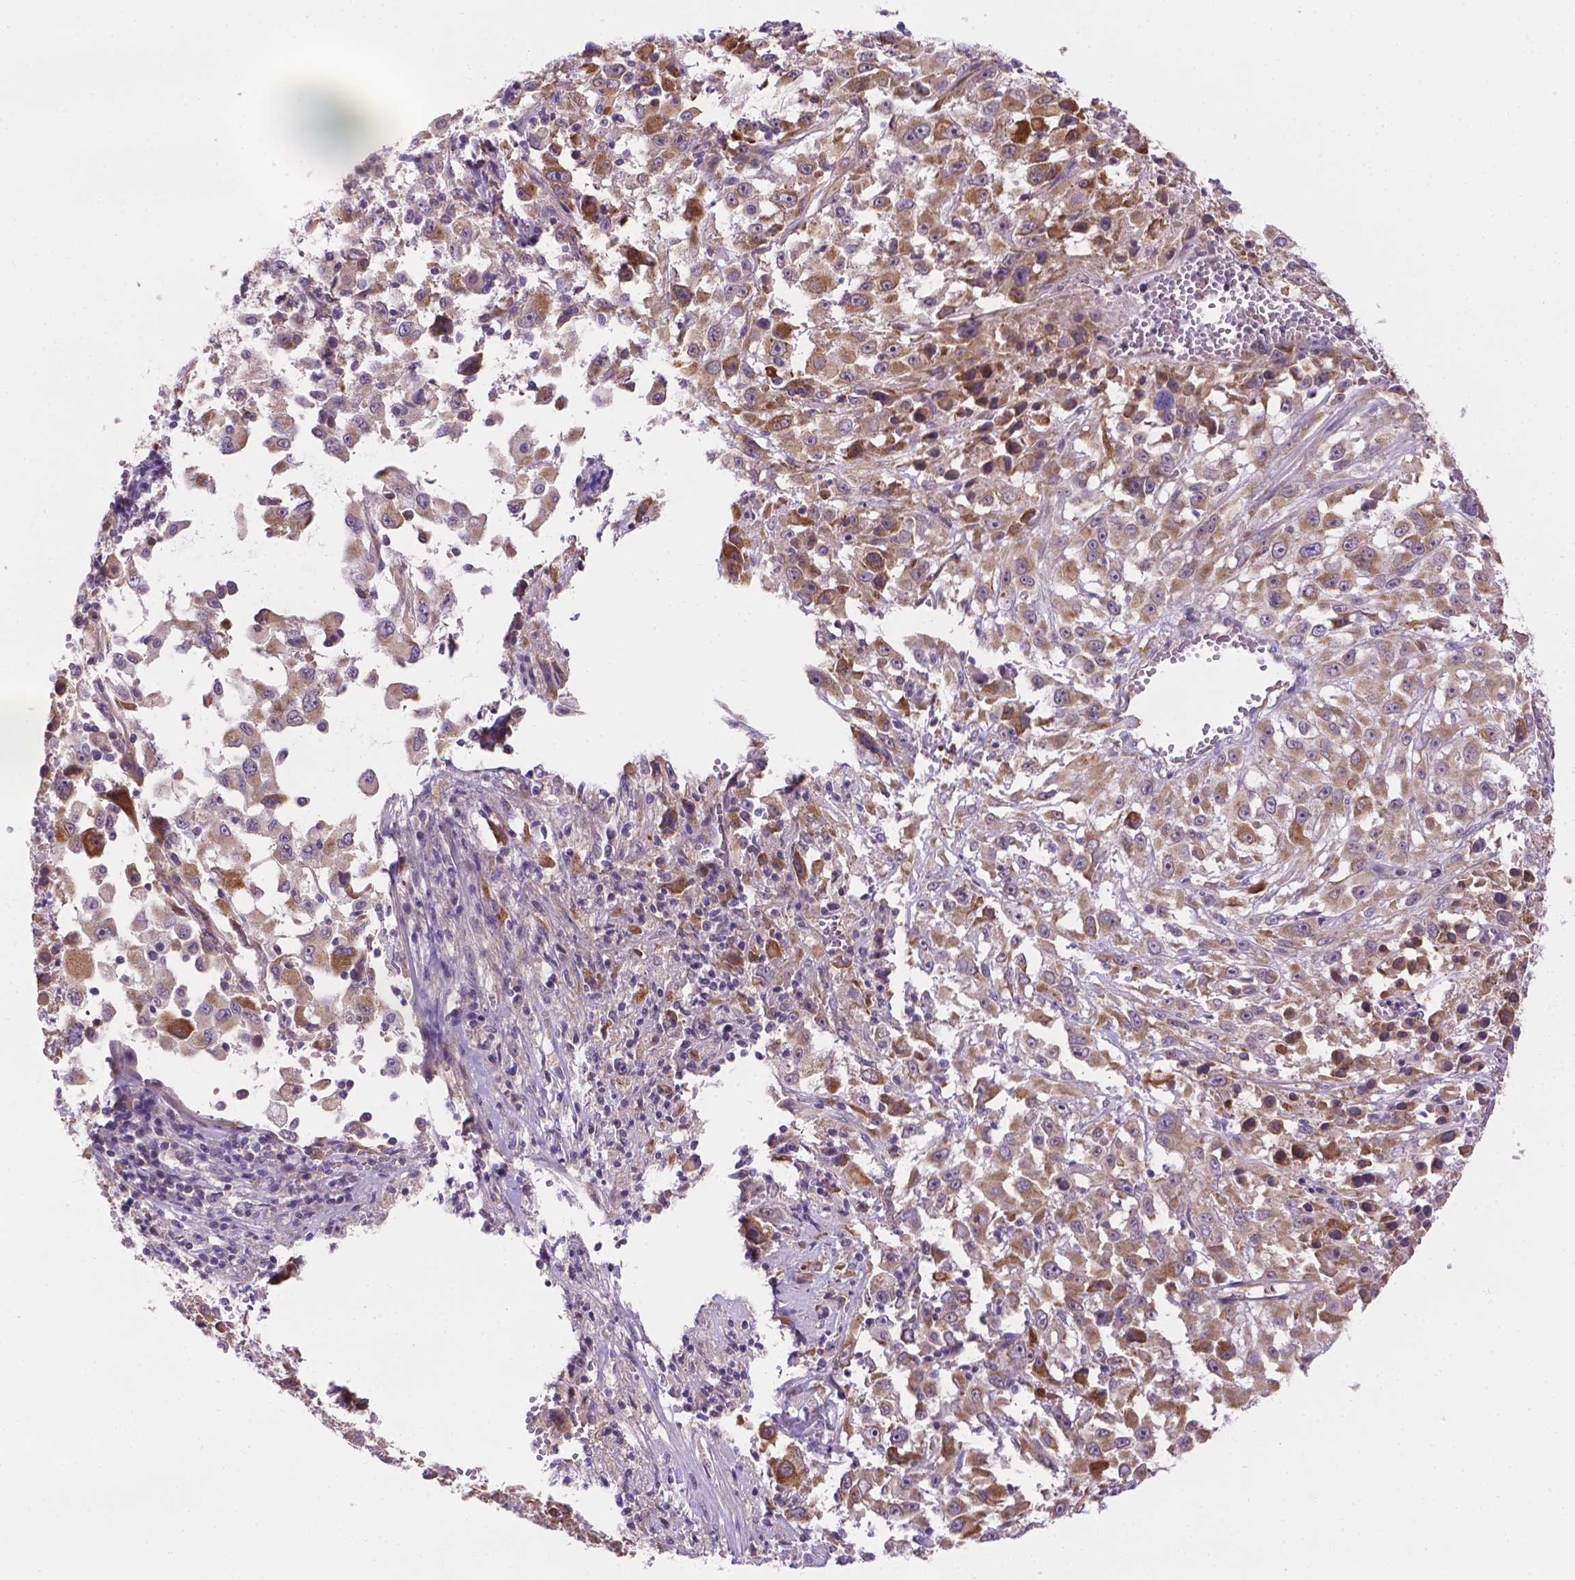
{"staining": {"intensity": "moderate", "quantity": ">75%", "location": "cytoplasmic/membranous"}, "tissue": "melanoma", "cell_type": "Tumor cells", "image_type": "cancer", "snomed": [{"axis": "morphology", "description": "Malignant melanoma, Metastatic site"}, {"axis": "topography", "description": "Soft tissue"}], "caption": "This image demonstrates melanoma stained with immunohistochemistry to label a protein in brown. The cytoplasmic/membranous of tumor cells show moderate positivity for the protein. Nuclei are counter-stained blue.", "gene": "TM4SF20", "patient": {"sex": "male", "age": 50}}